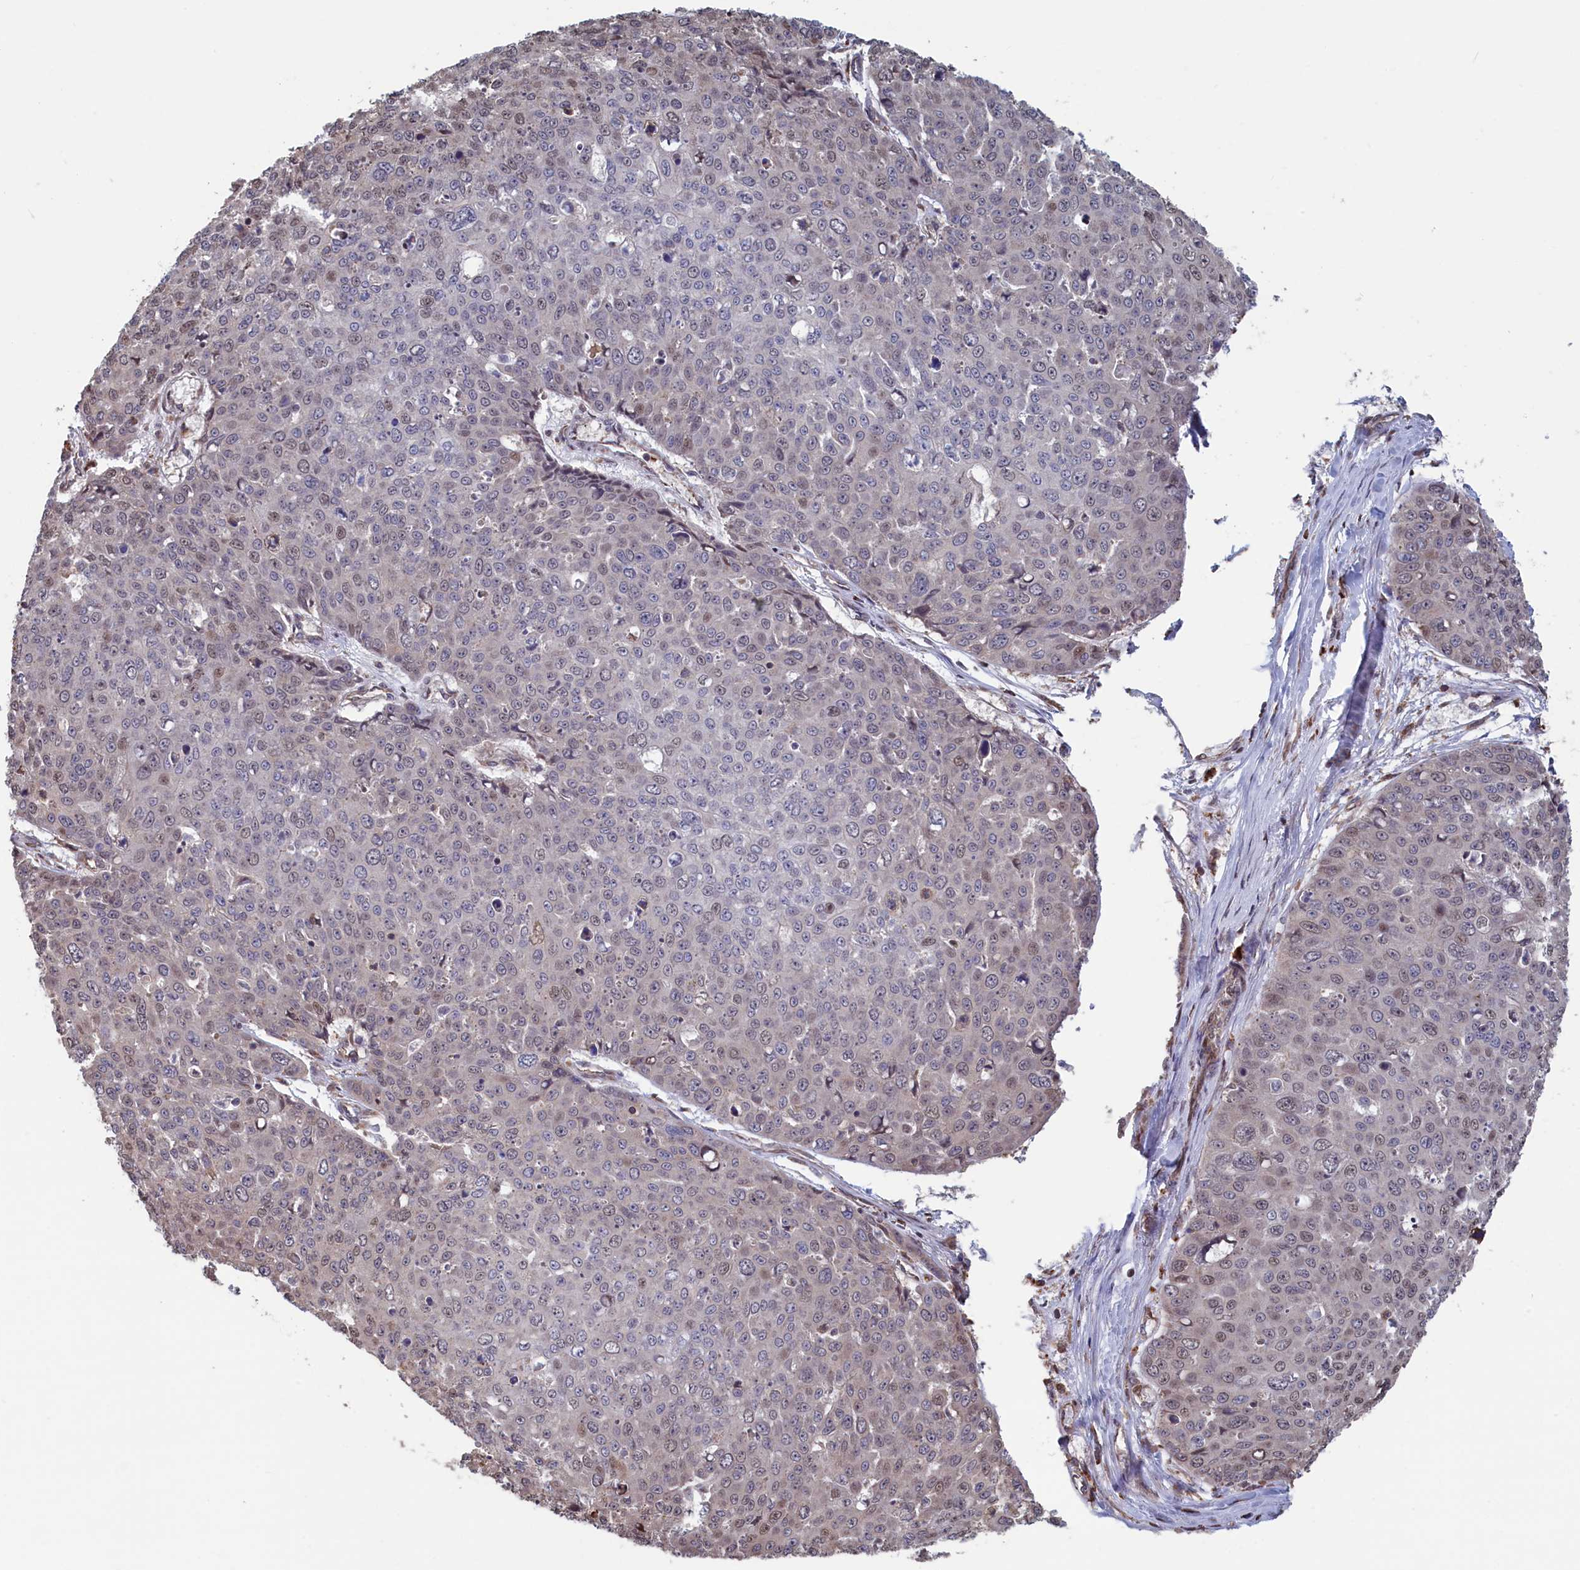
{"staining": {"intensity": "negative", "quantity": "none", "location": "none"}, "tissue": "skin cancer", "cell_type": "Tumor cells", "image_type": "cancer", "snomed": [{"axis": "morphology", "description": "Squamous cell carcinoma, NOS"}, {"axis": "topography", "description": "Skin"}], "caption": "The image exhibits no staining of tumor cells in skin squamous cell carcinoma. (Stains: DAB immunohistochemistry (IHC) with hematoxylin counter stain, Microscopy: brightfield microscopy at high magnification).", "gene": "RILPL1", "patient": {"sex": "male", "age": 71}}